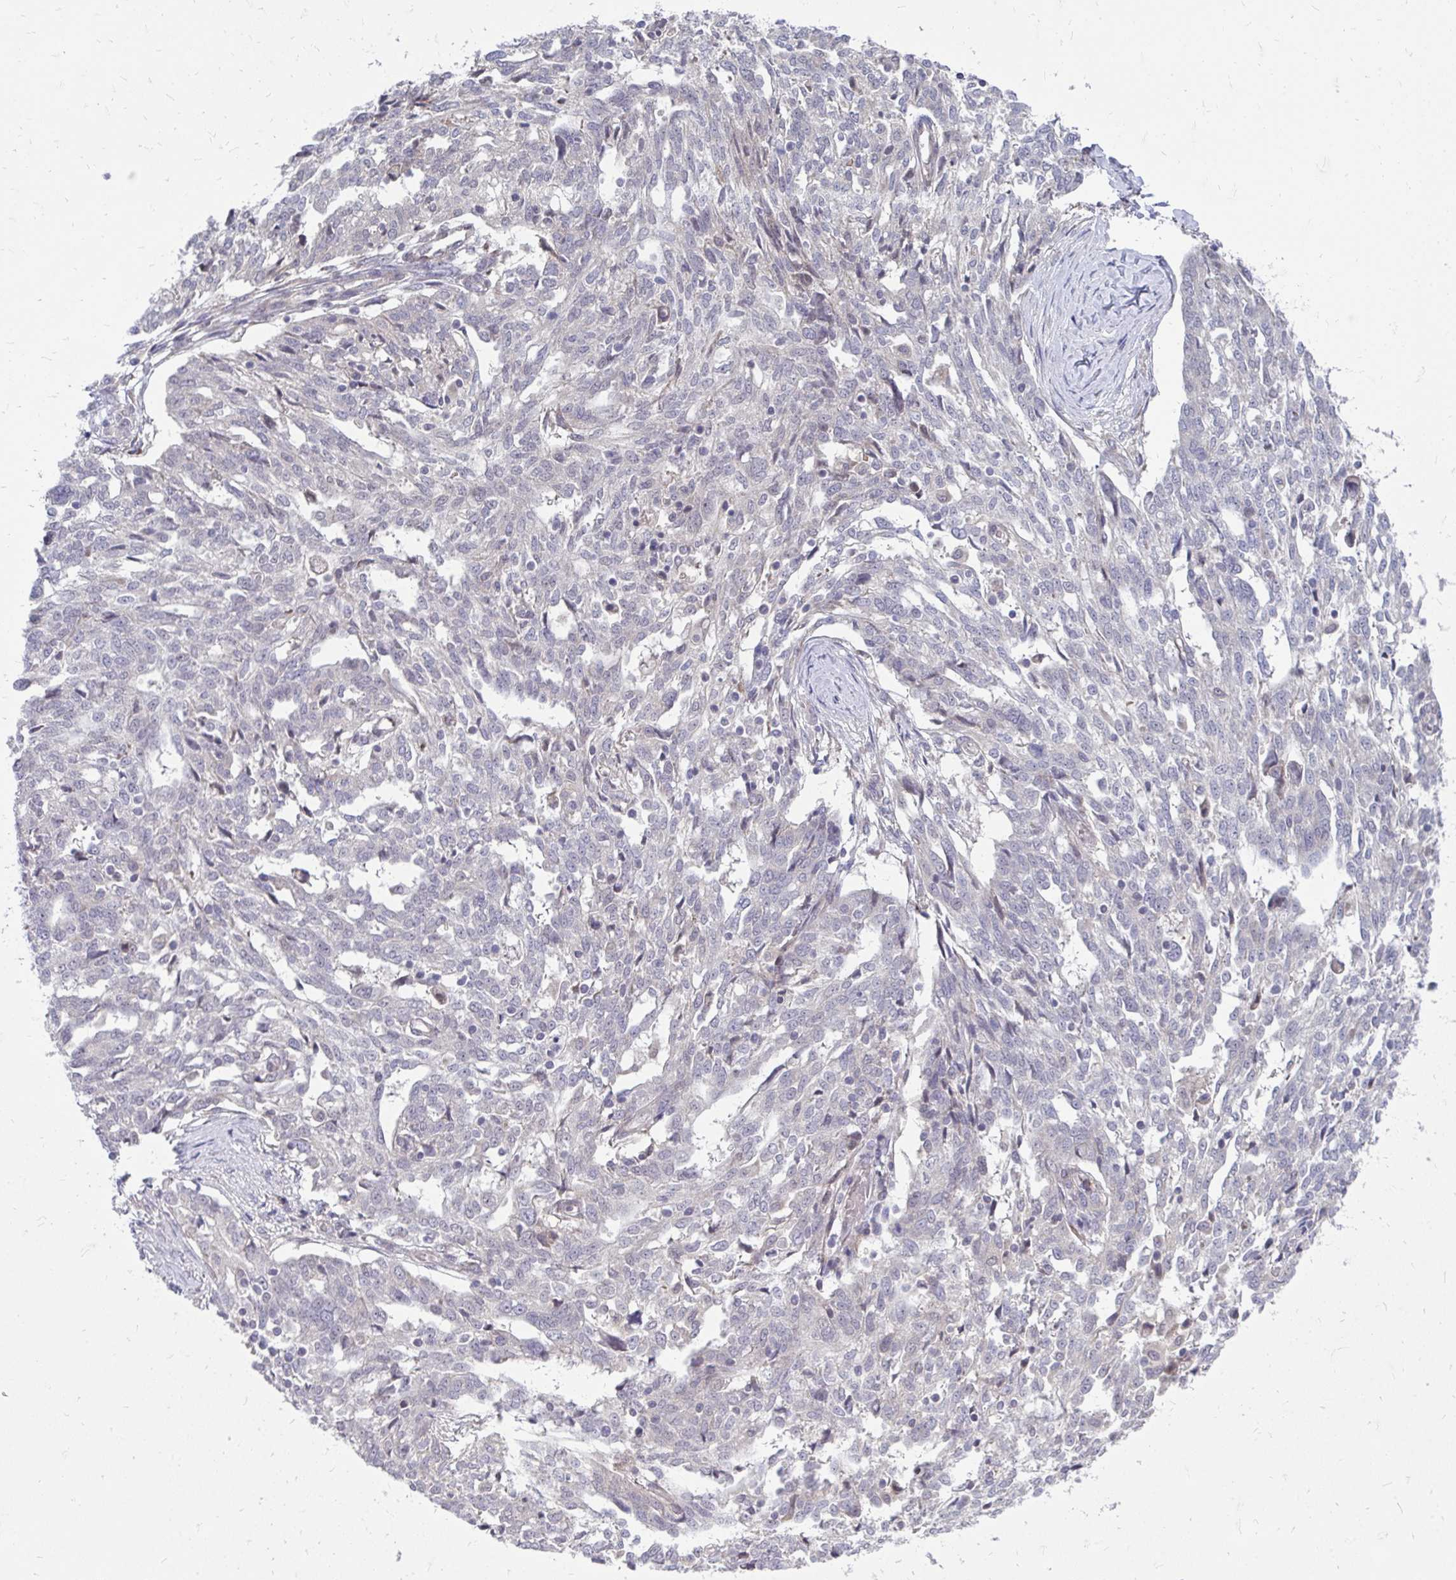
{"staining": {"intensity": "negative", "quantity": "none", "location": "none"}, "tissue": "ovarian cancer", "cell_type": "Tumor cells", "image_type": "cancer", "snomed": [{"axis": "morphology", "description": "Cystadenocarcinoma, serous, NOS"}, {"axis": "topography", "description": "Ovary"}], "caption": "The micrograph reveals no staining of tumor cells in ovarian cancer.", "gene": "MROH8", "patient": {"sex": "female", "age": 67}}